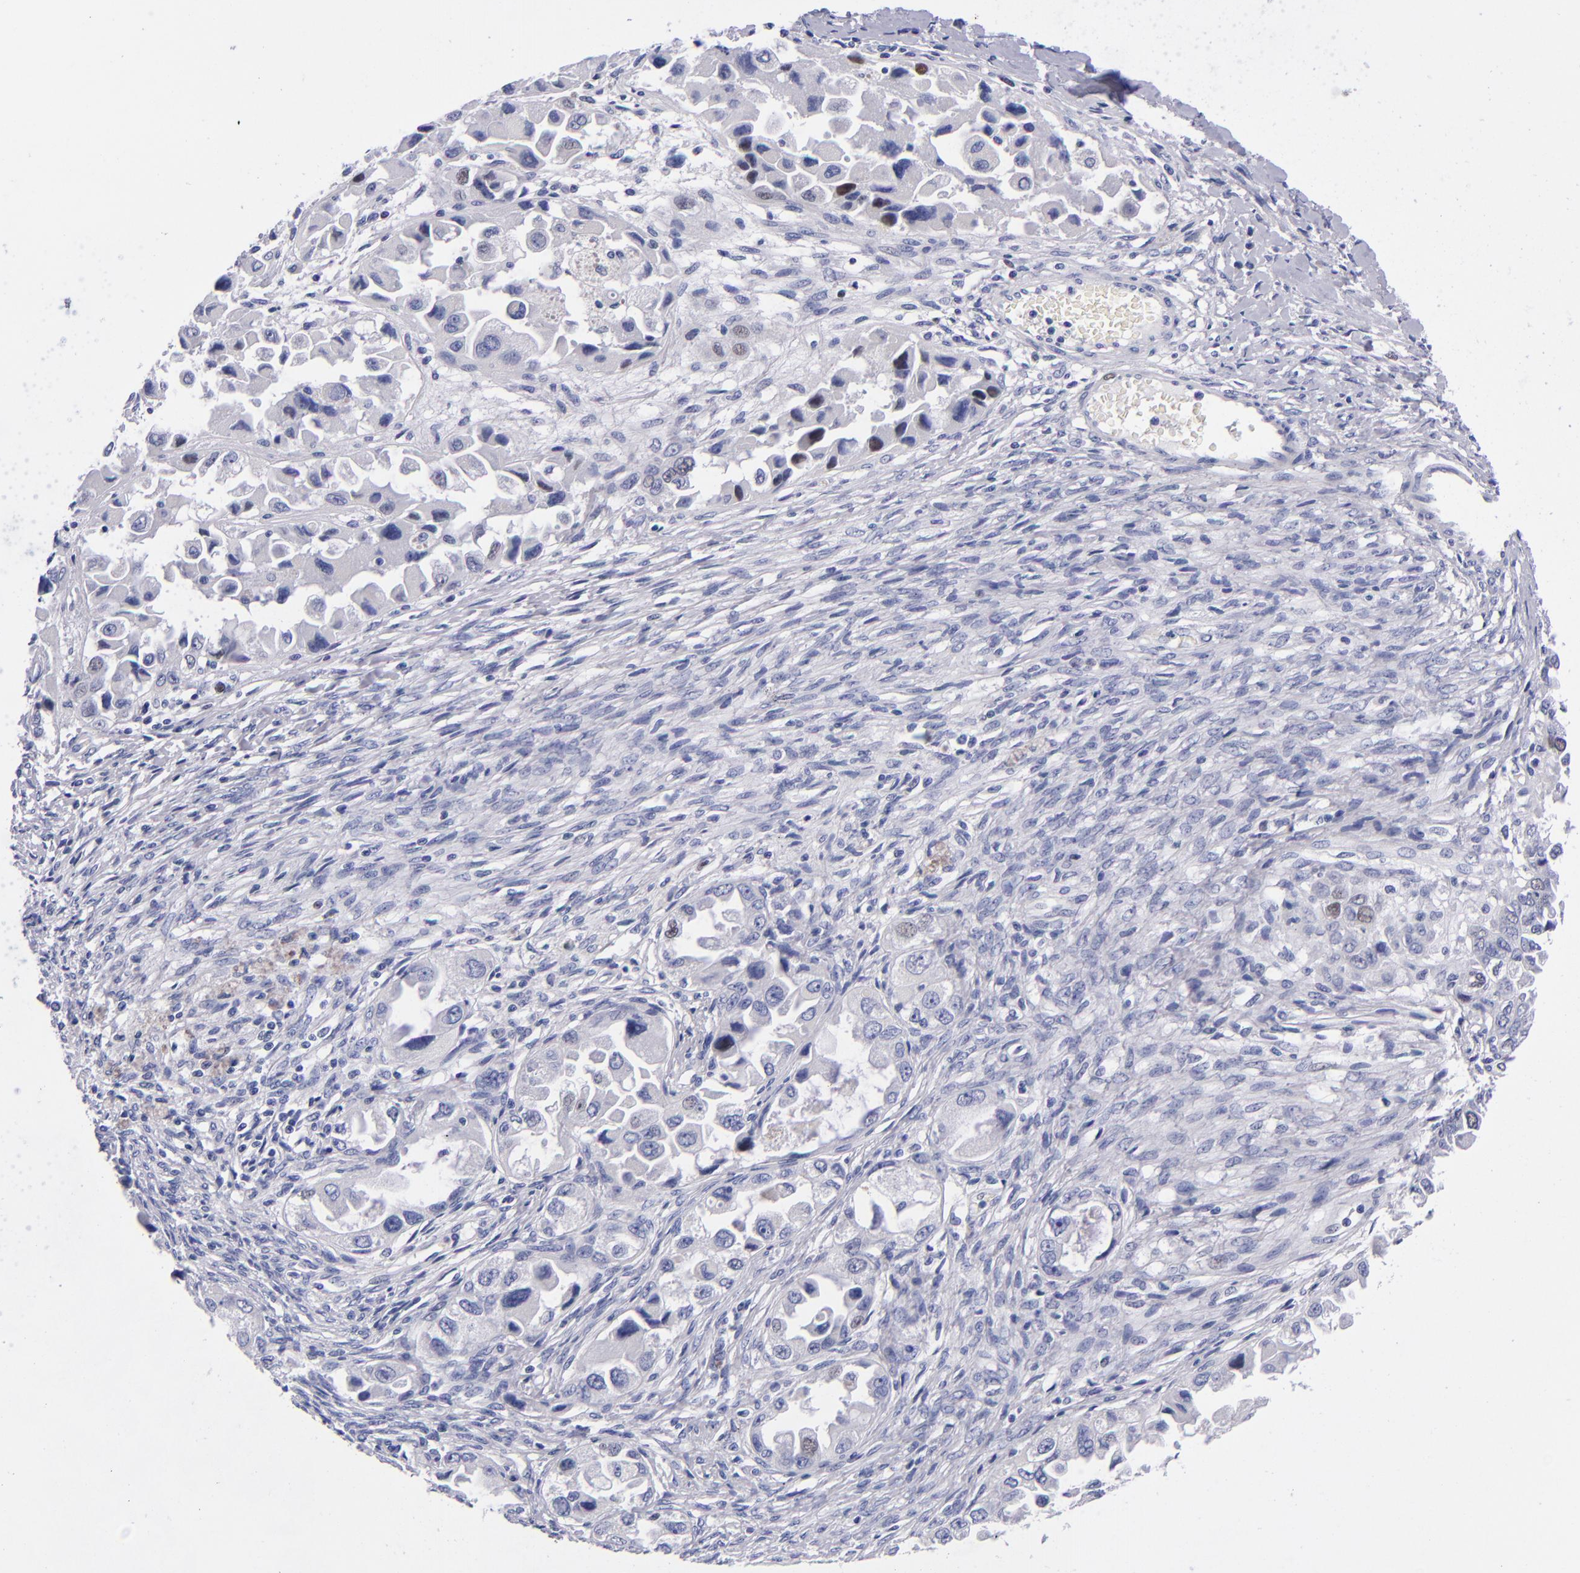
{"staining": {"intensity": "negative", "quantity": "none", "location": "none"}, "tissue": "ovarian cancer", "cell_type": "Tumor cells", "image_type": "cancer", "snomed": [{"axis": "morphology", "description": "Cystadenocarcinoma, serous, NOS"}, {"axis": "topography", "description": "Ovary"}], "caption": "DAB immunohistochemical staining of human ovarian cancer (serous cystadenocarcinoma) exhibits no significant staining in tumor cells.", "gene": "MCM7", "patient": {"sex": "female", "age": 84}}